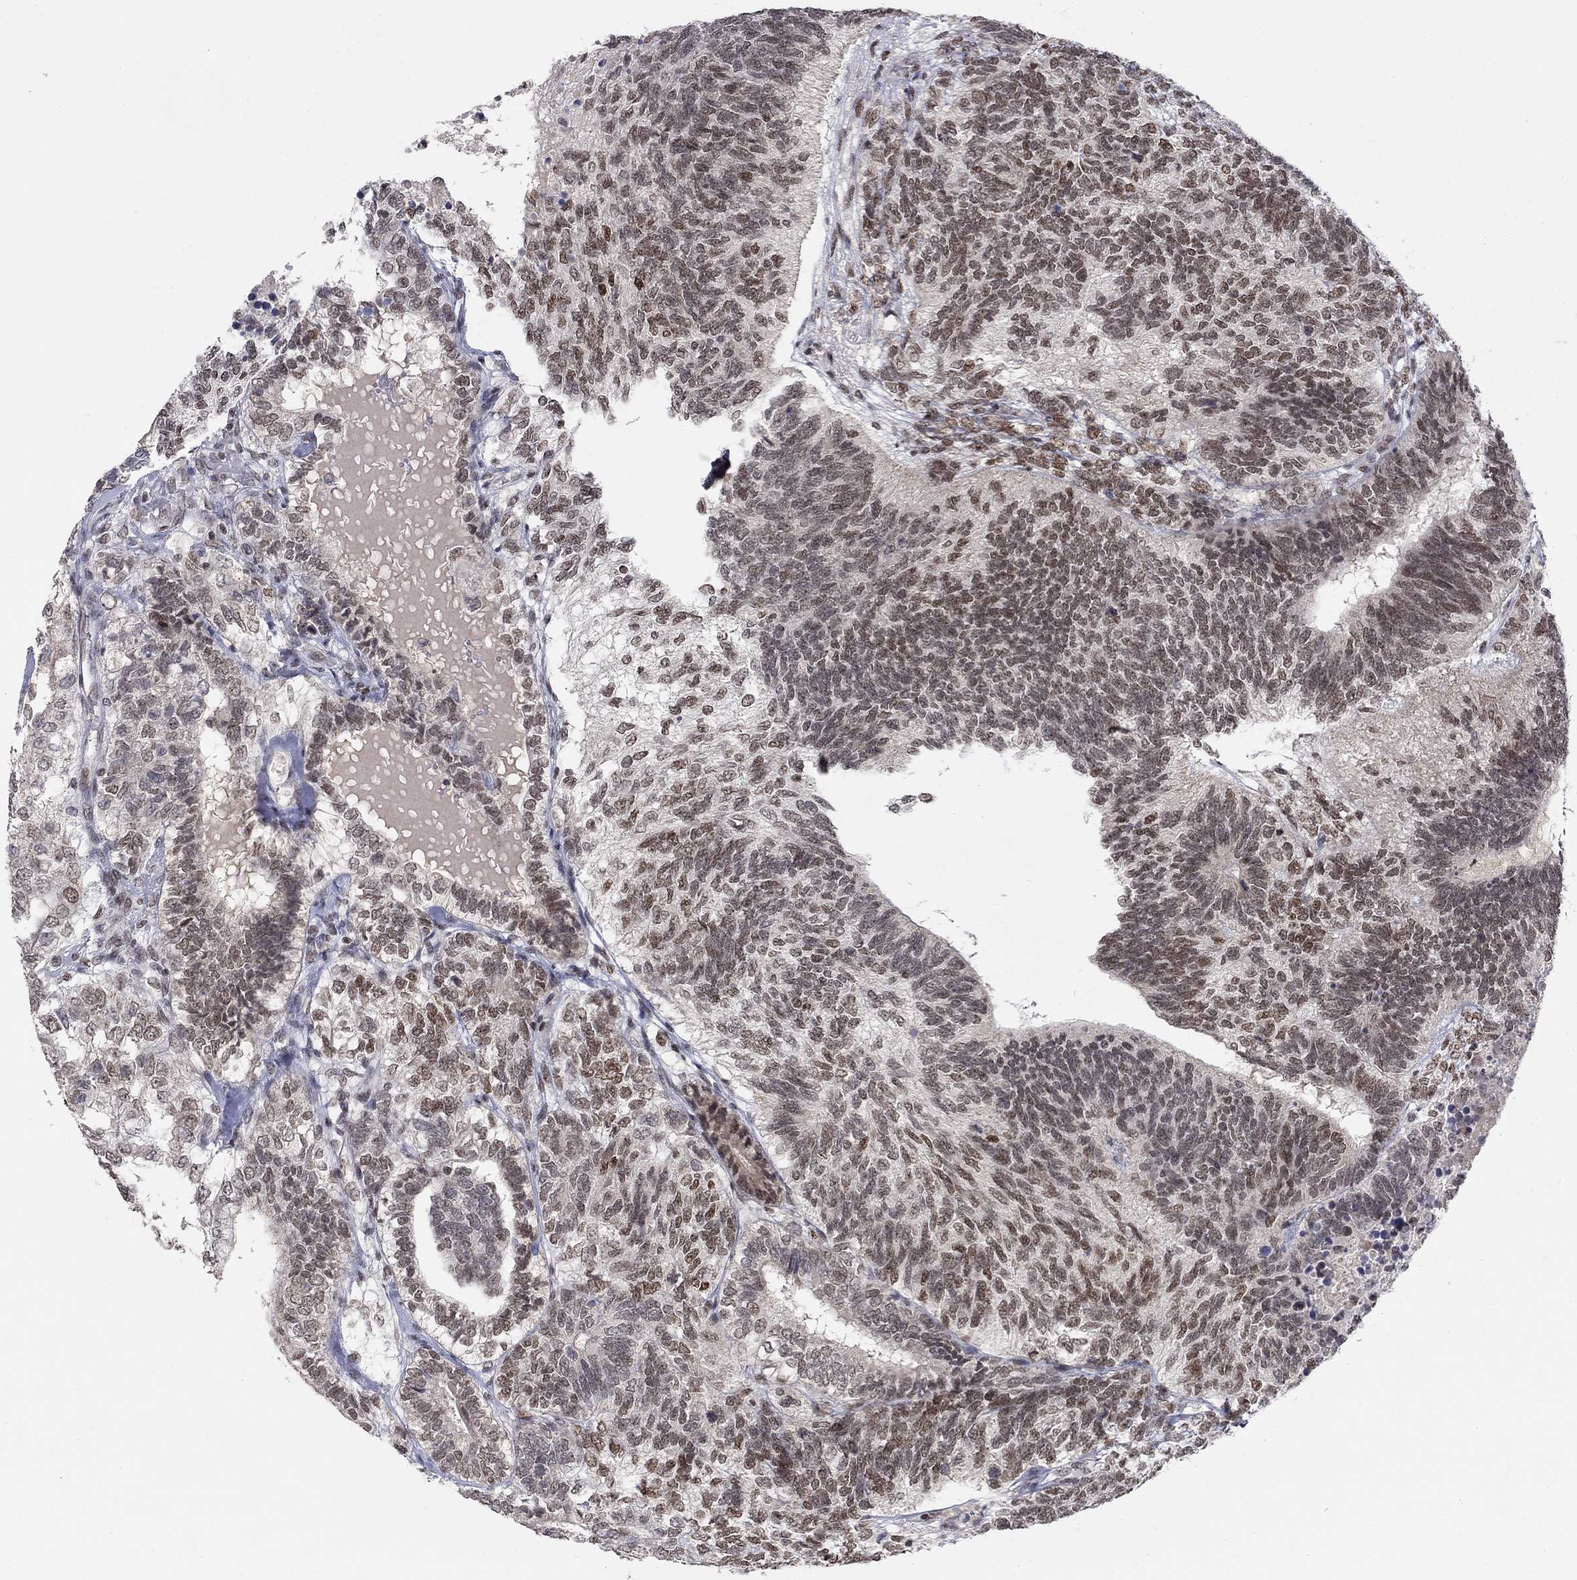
{"staining": {"intensity": "moderate", "quantity": "25%-75%", "location": "nuclear"}, "tissue": "testis cancer", "cell_type": "Tumor cells", "image_type": "cancer", "snomed": [{"axis": "morphology", "description": "Seminoma, NOS"}, {"axis": "morphology", "description": "Carcinoma, Embryonal, NOS"}, {"axis": "topography", "description": "Testis"}], "caption": "There is medium levels of moderate nuclear staining in tumor cells of testis cancer, as demonstrated by immunohistochemical staining (brown color).", "gene": "KLF12", "patient": {"sex": "male", "age": 41}}